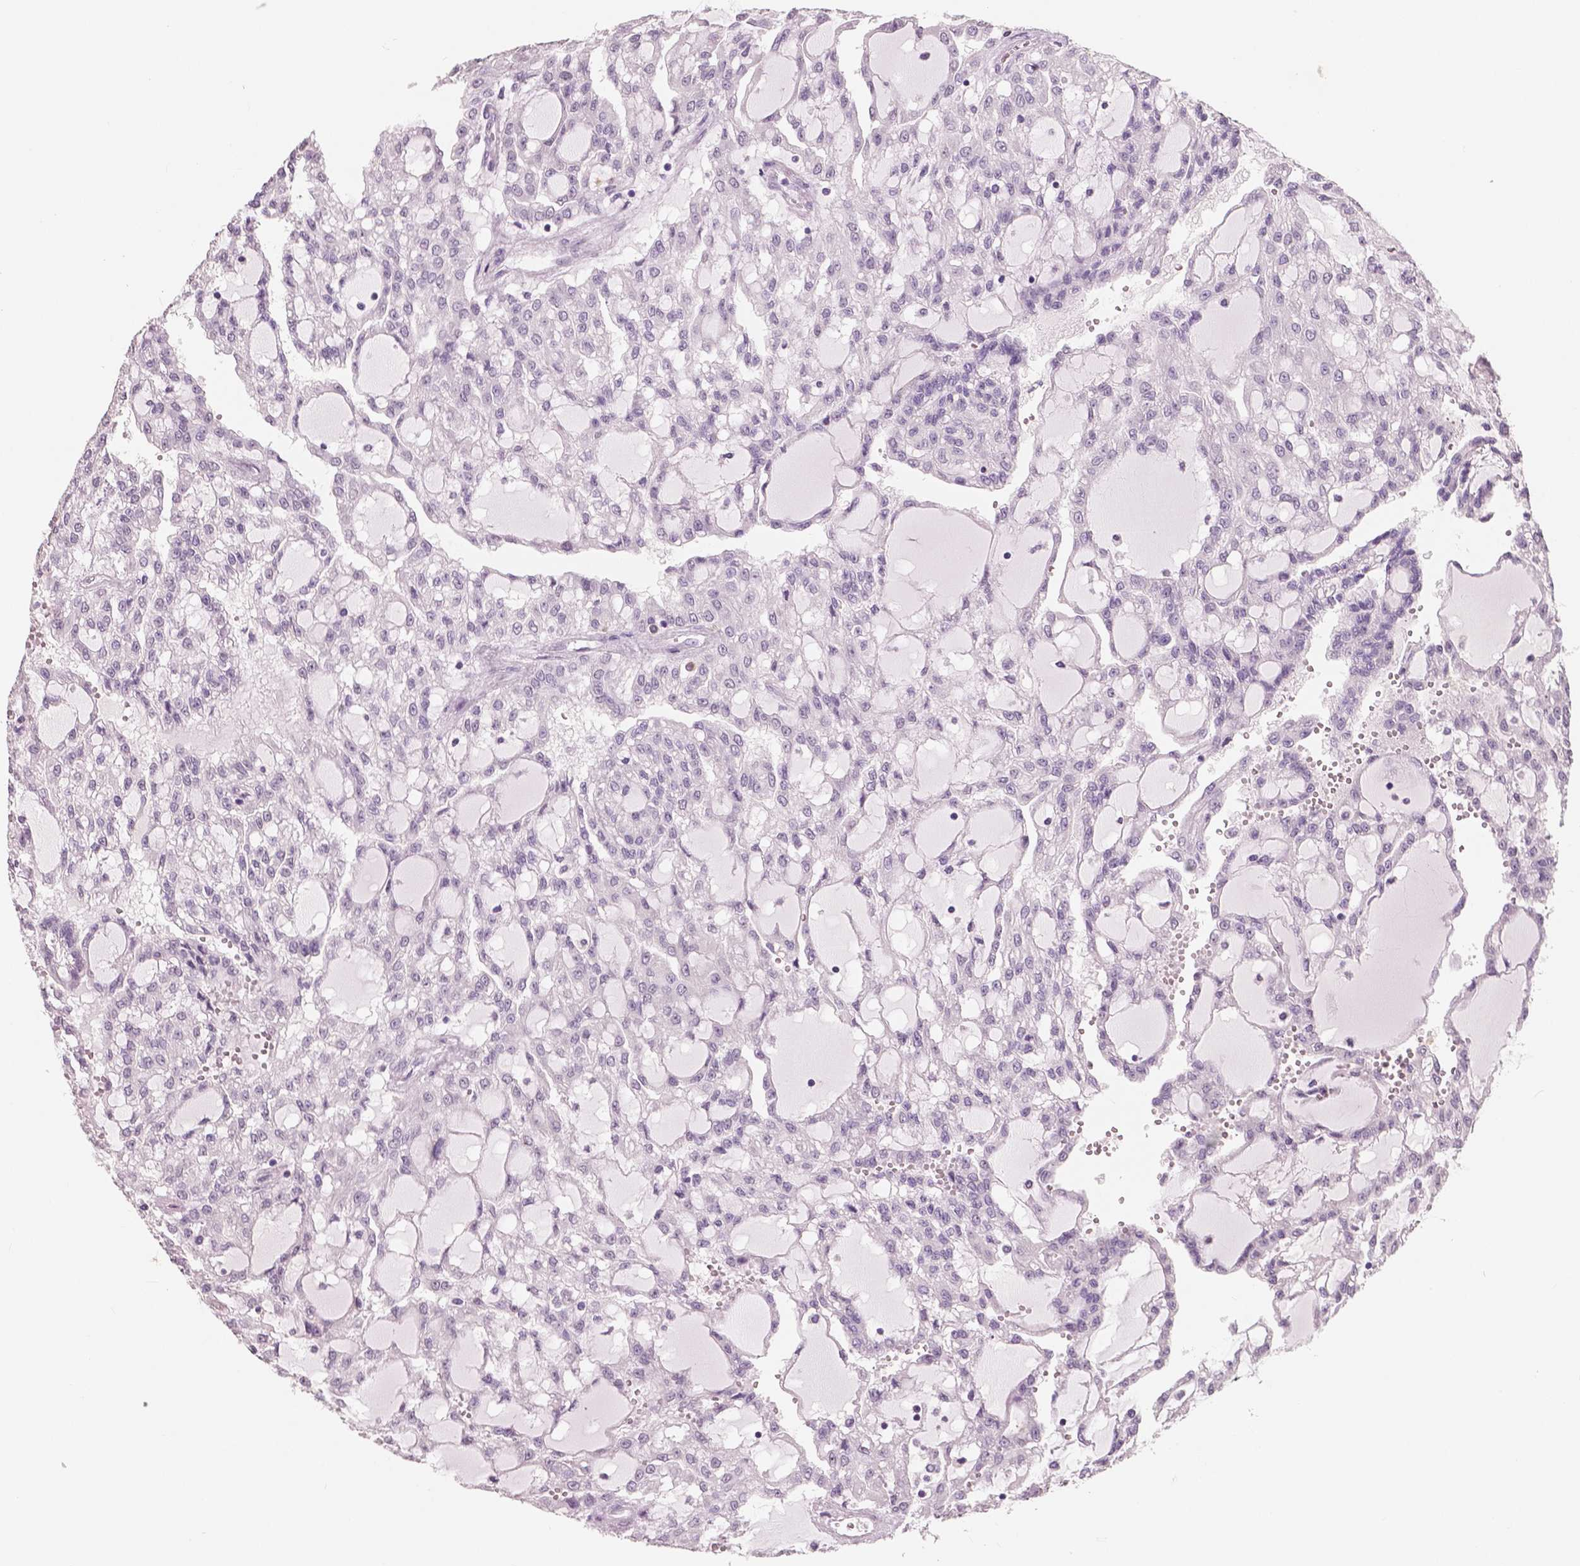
{"staining": {"intensity": "negative", "quantity": "none", "location": "none"}, "tissue": "renal cancer", "cell_type": "Tumor cells", "image_type": "cancer", "snomed": [{"axis": "morphology", "description": "Adenocarcinoma, NOS"}, {"axis": "topography", "description": "Kidney"}], "caption": "An image of renal cancer stained for a protein shows no brown staining in tumor cells.", "gene": "KIT", "patient": {"sex": "male", "age": 63}}